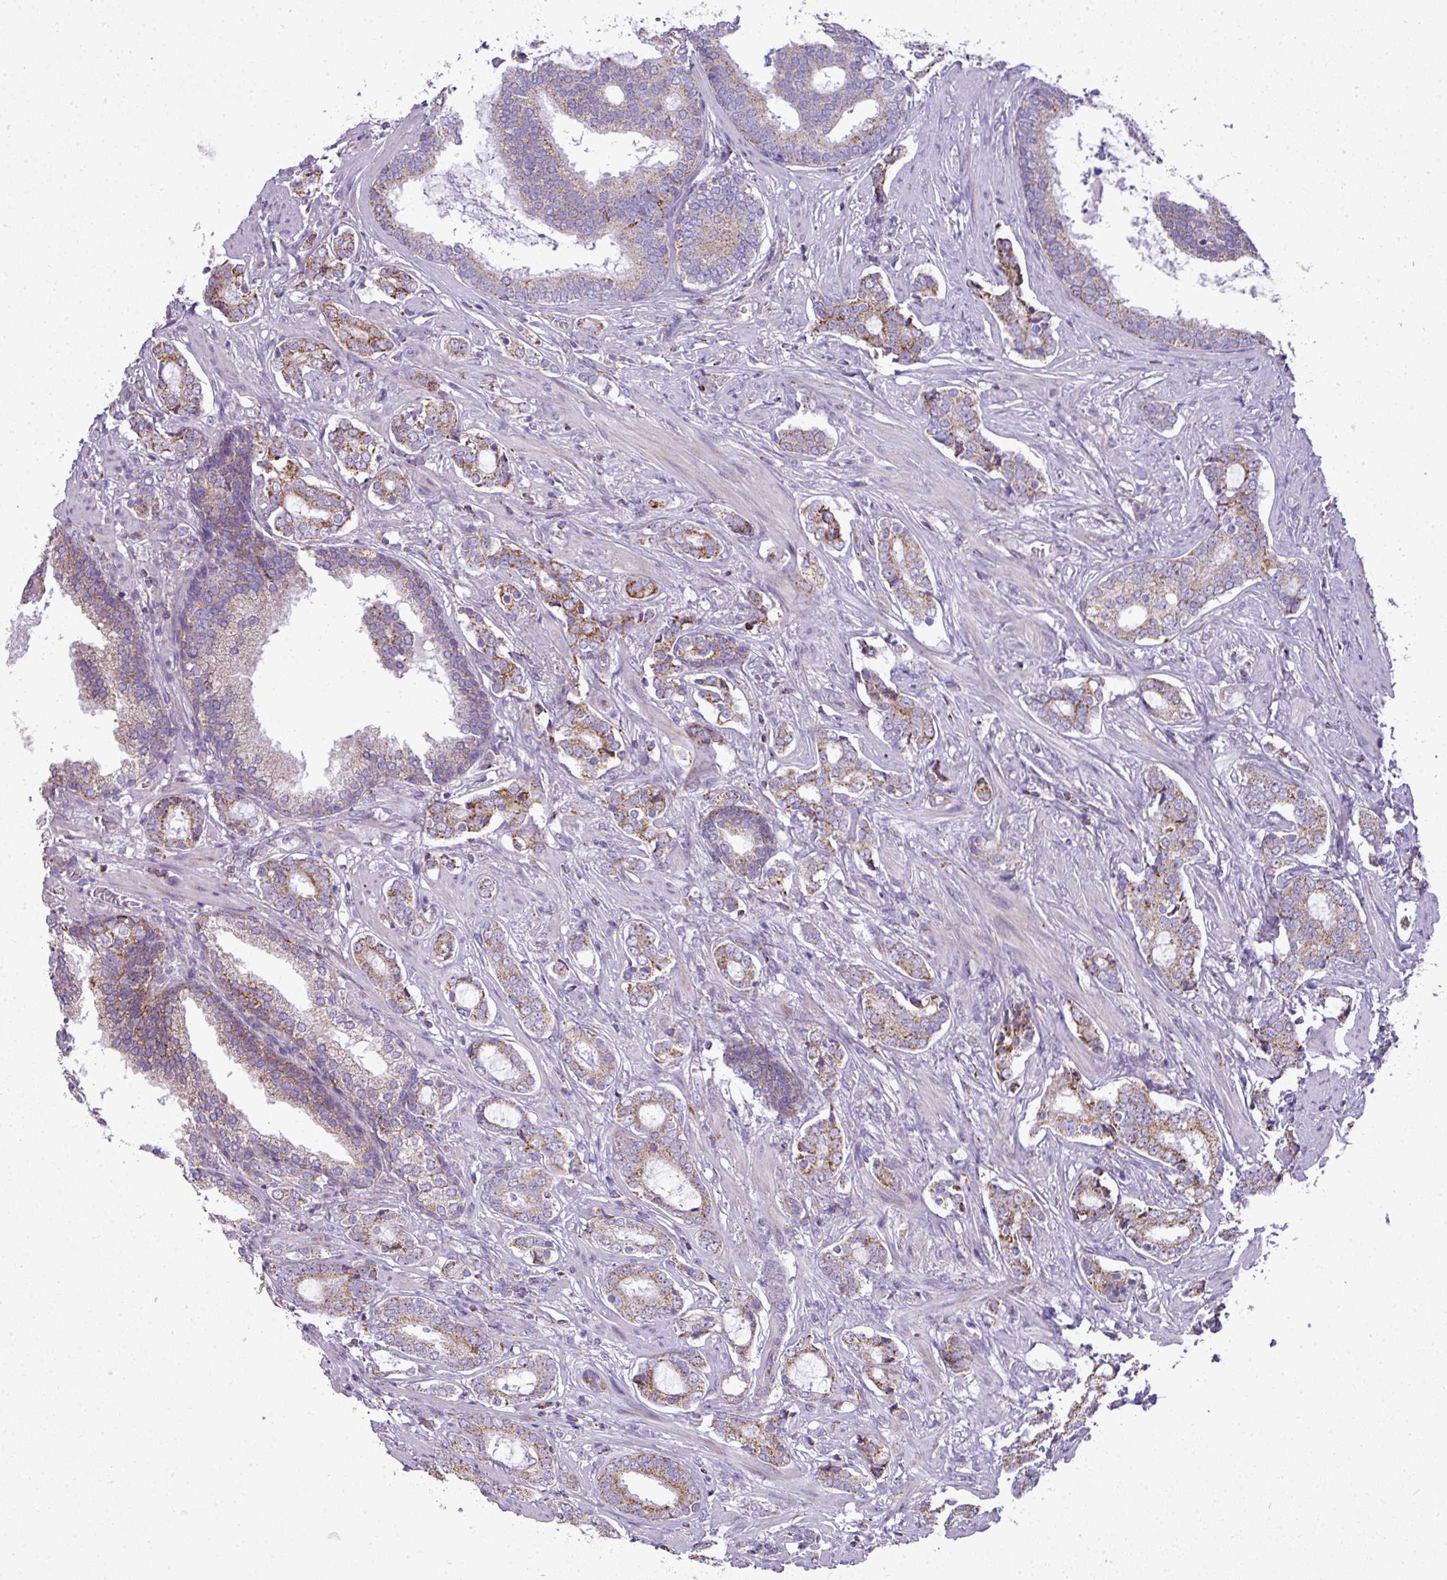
{"staining": {"intensity": "moderate", "quantity": ">75%", "location": "cytoplasmic/membranous"}, "tissue": "prostate cancer", "cell_type": "Tumor cells", "image_type": "cancer", "snomed": [{"axis": "morphology", "description": "Adenocarcinoma, High grade"}, {"axis": "topography", "description": "Prostate"}], "caption": "Human high-grade adenocarcinoma (prostate) stained with a protein marker shows moderate staining in tumor cells.", "gene": "ZNF81", "patient": {"sex": "male", "age": 63}}